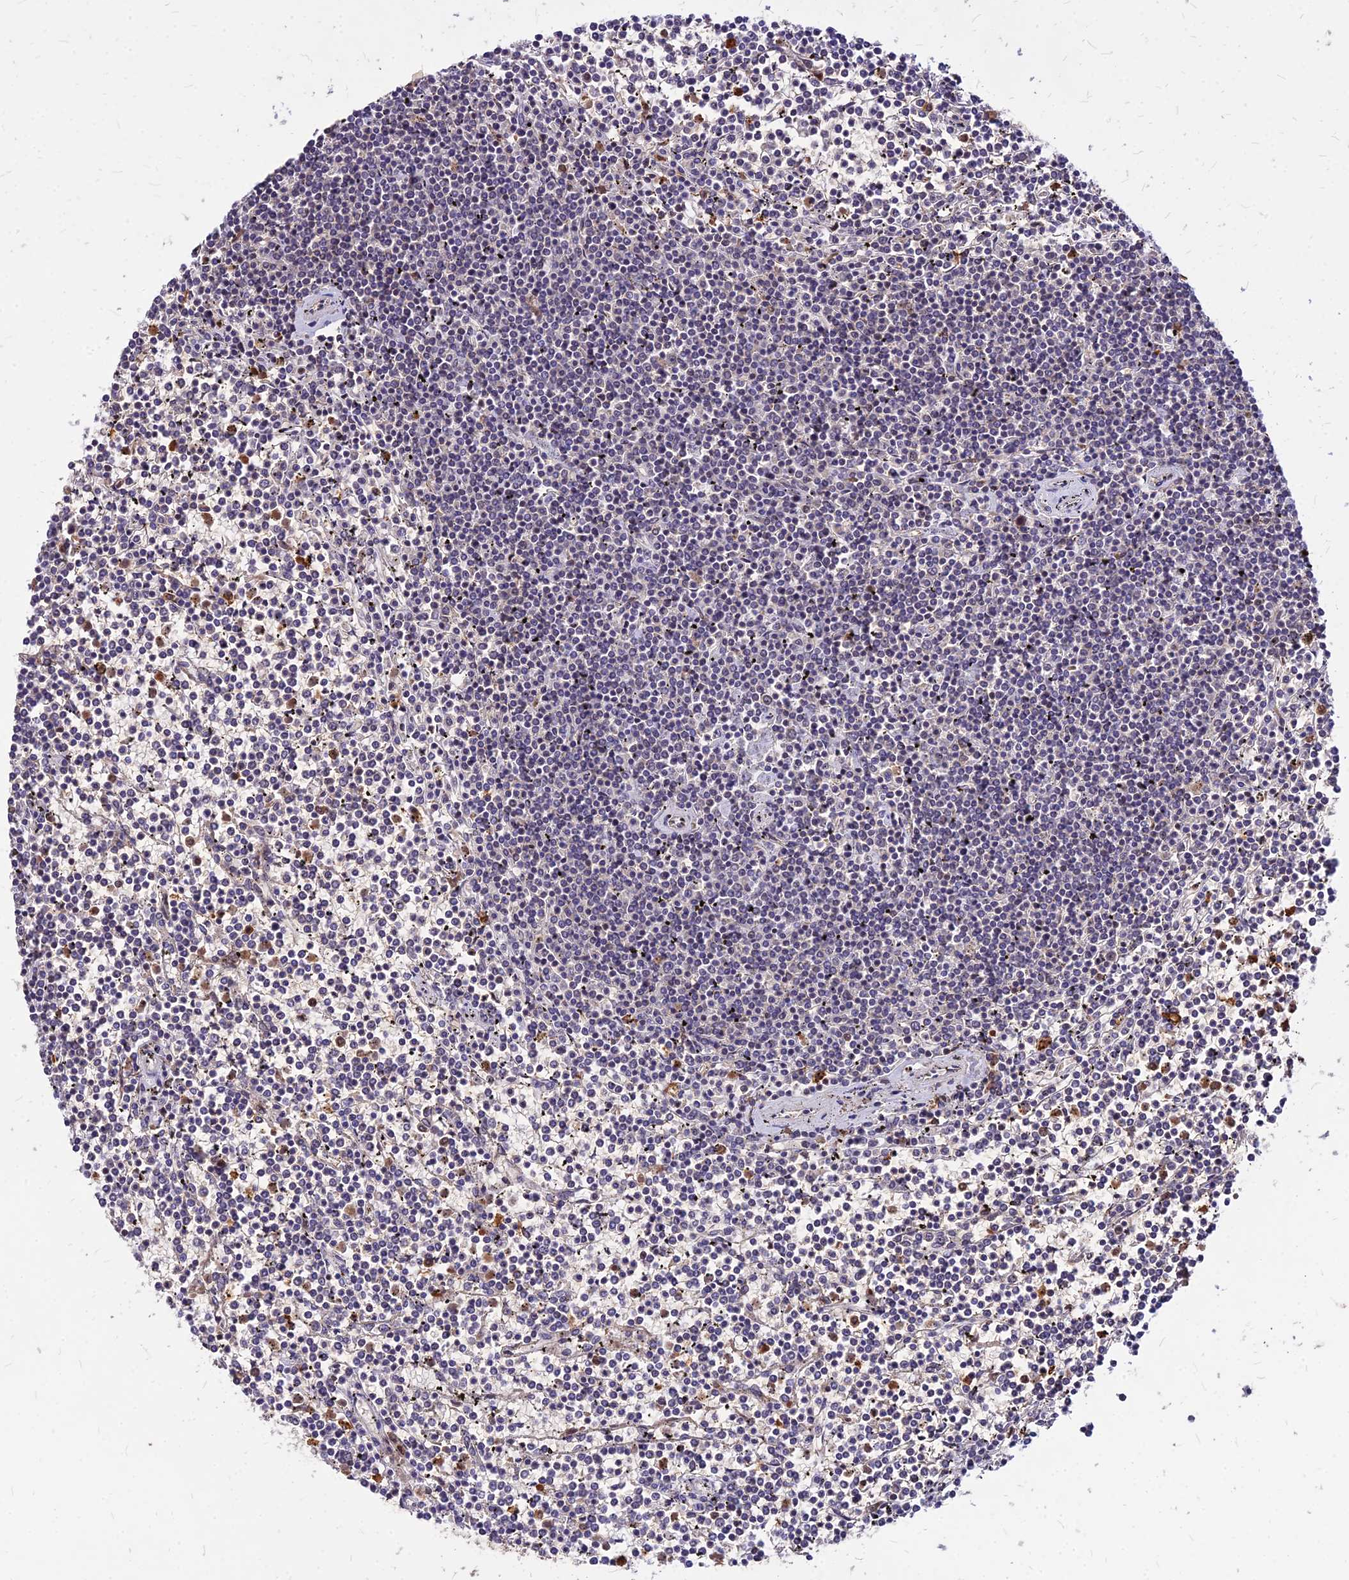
{"staining": {"intensity": "negative", "quantity": "none", "location": "none"}, "tissue": "lymphoma", "cell_type": "Tumor cells", "image_type": "cancer", "snomed": [{"axis": "morphology", "description": "Malignant lymphoma, non-Hodgkin's type, Low grade"}, {"axis": "topography", "description": "Spleen"}], "caption": "Immunohistochemistry of human lymphoma demonstrates no staining in tumor cells. The staining is performed using DAB (3,3'-diaminobenzidine) brown chromogen with nuclei counter-stained in using hematoxylin.", "gene": "APBA3", "patient": {"sex": "female", "age": 19}}